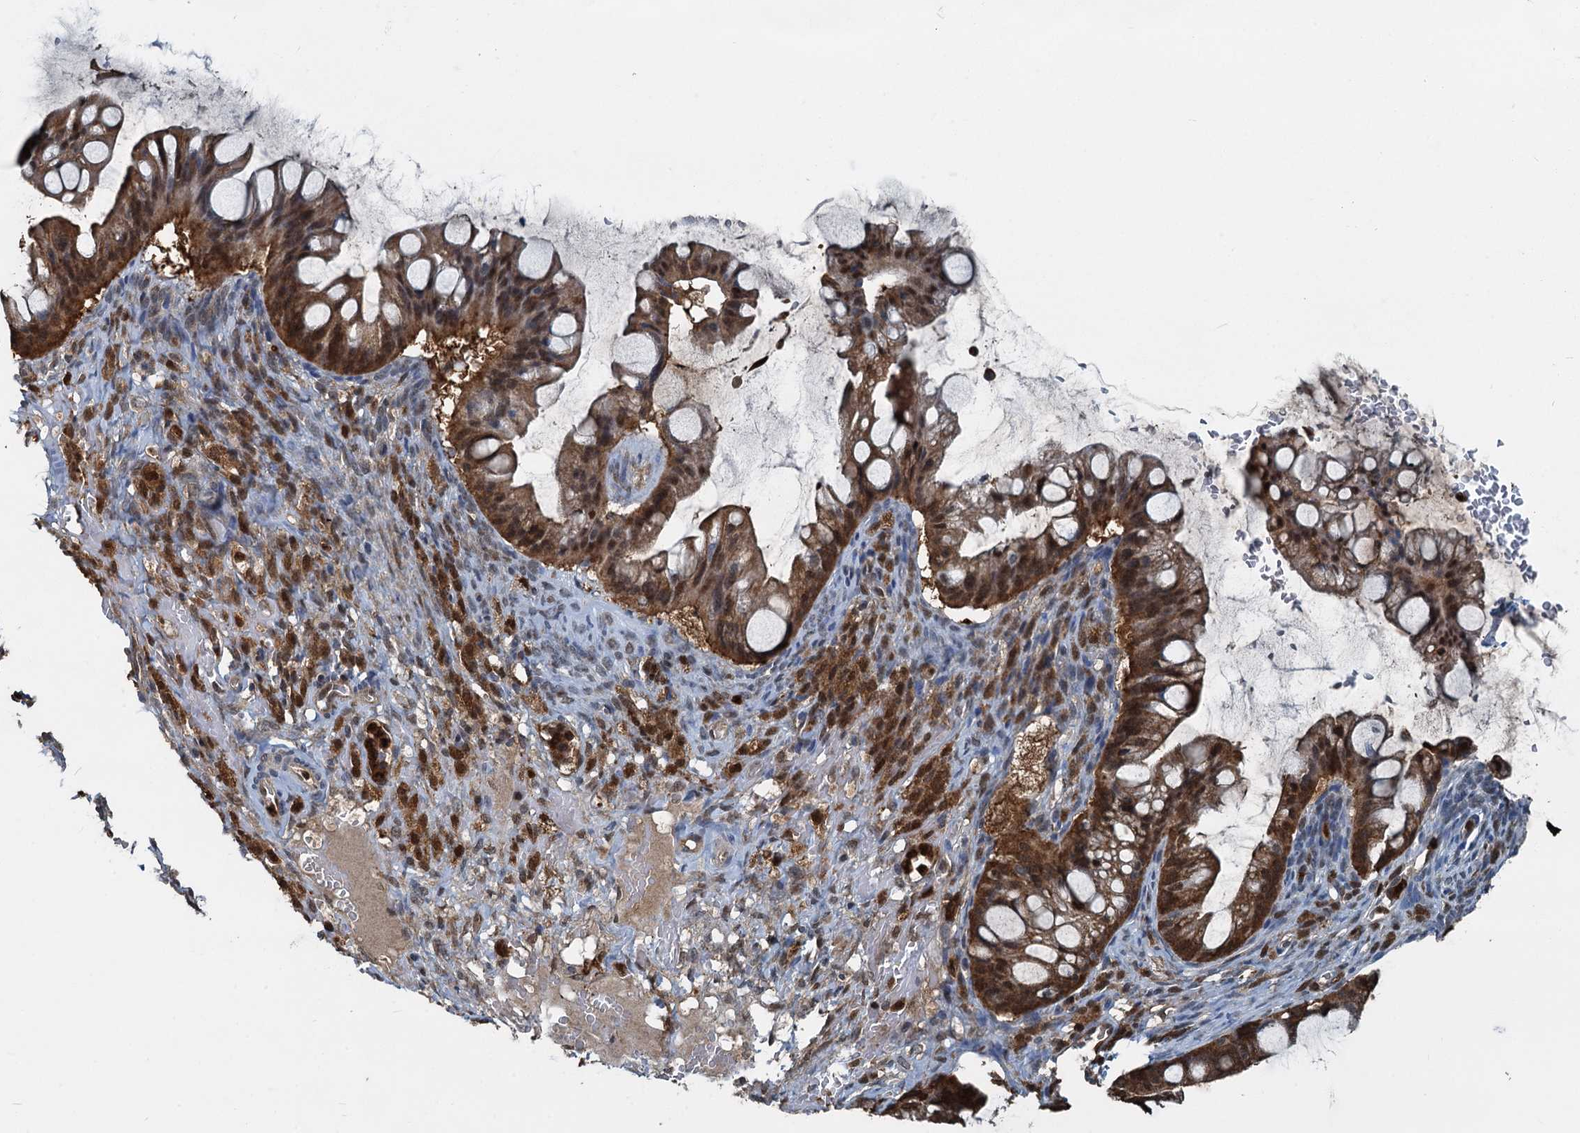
{"staining": {"intensity": "strong", "quantity": ">75%", "location": "cytoplasmic/membranous,nuclear"}, "tissue": "ovarian cancer", "cell_type": "Tumor cells", "image_type": "cancer", "snomed": [{"axis": "morphology", "description": "Cystadenocarcinoma, mucinous, NOS"}, {"axis": "topography", "description": "Ovary"}], "caption": "IHC of ovarian cancer (mucinous cystadenocarcinoma) demonstrates high levels of strong cytoplasmic/membranous and nuclear expression in about >75% of tumor cells. IHC stains the protein of interest in brown and the nuclei are stained blue.", "gene": "GPI", "patient": {"sex": "female", "age": 73}}